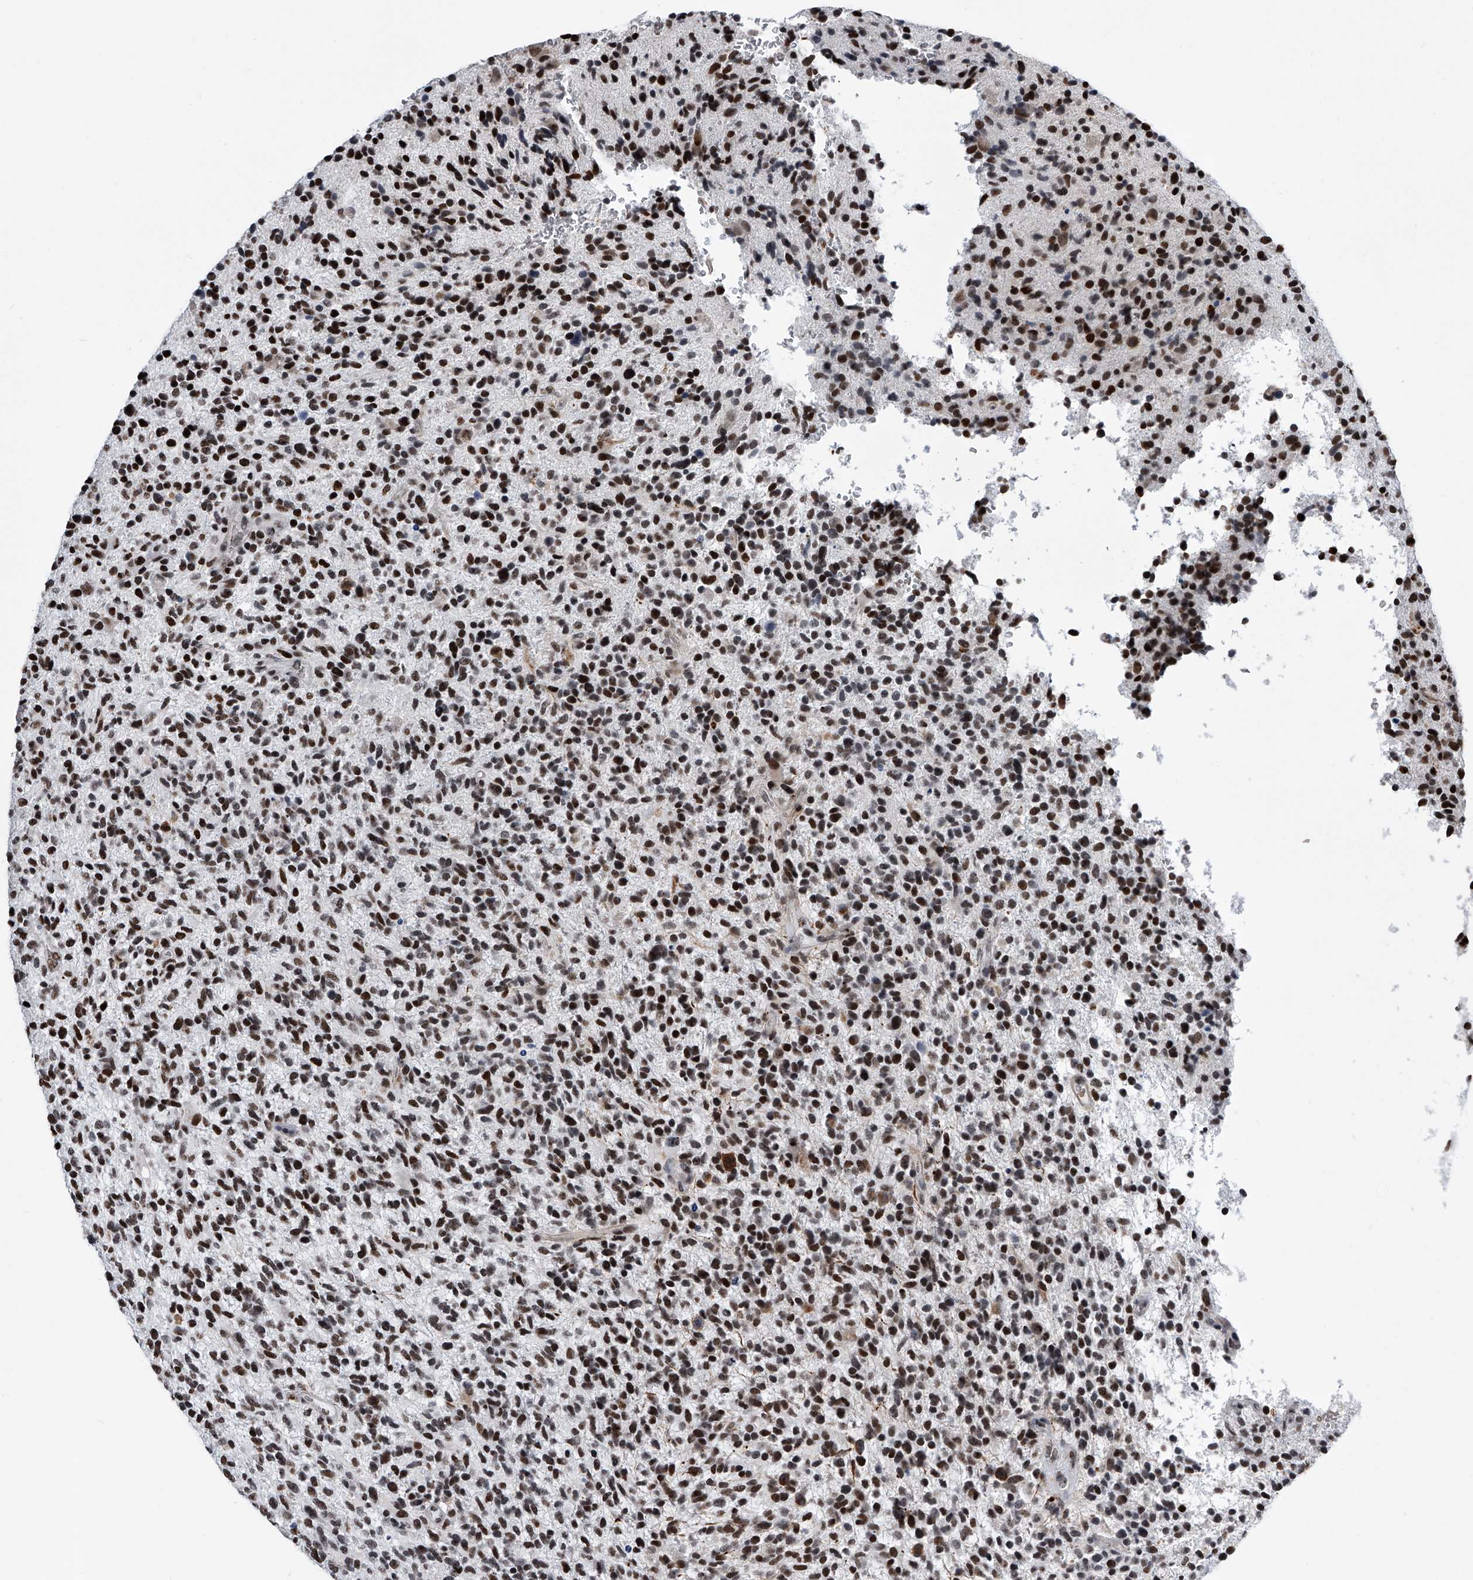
{"staining": {"intensity": "strong", "quantity": ">75%", "location": "nuclear"}, "tissue": "glioma", "cell_type": "Tumor cells", "image_type": "cancer", "snomed": [{"axis": "morphology", "description": "Glioma, malignant, High grade"}, {"axis": "topography", "description": "Brain"}], "caption": "IHC (DAB) staining of glioma reveals strong nuclear protein staining in approximately >75% of tumor cells.", "gene": "SIM2", "patient": {"sex": "male", "age": 72}}